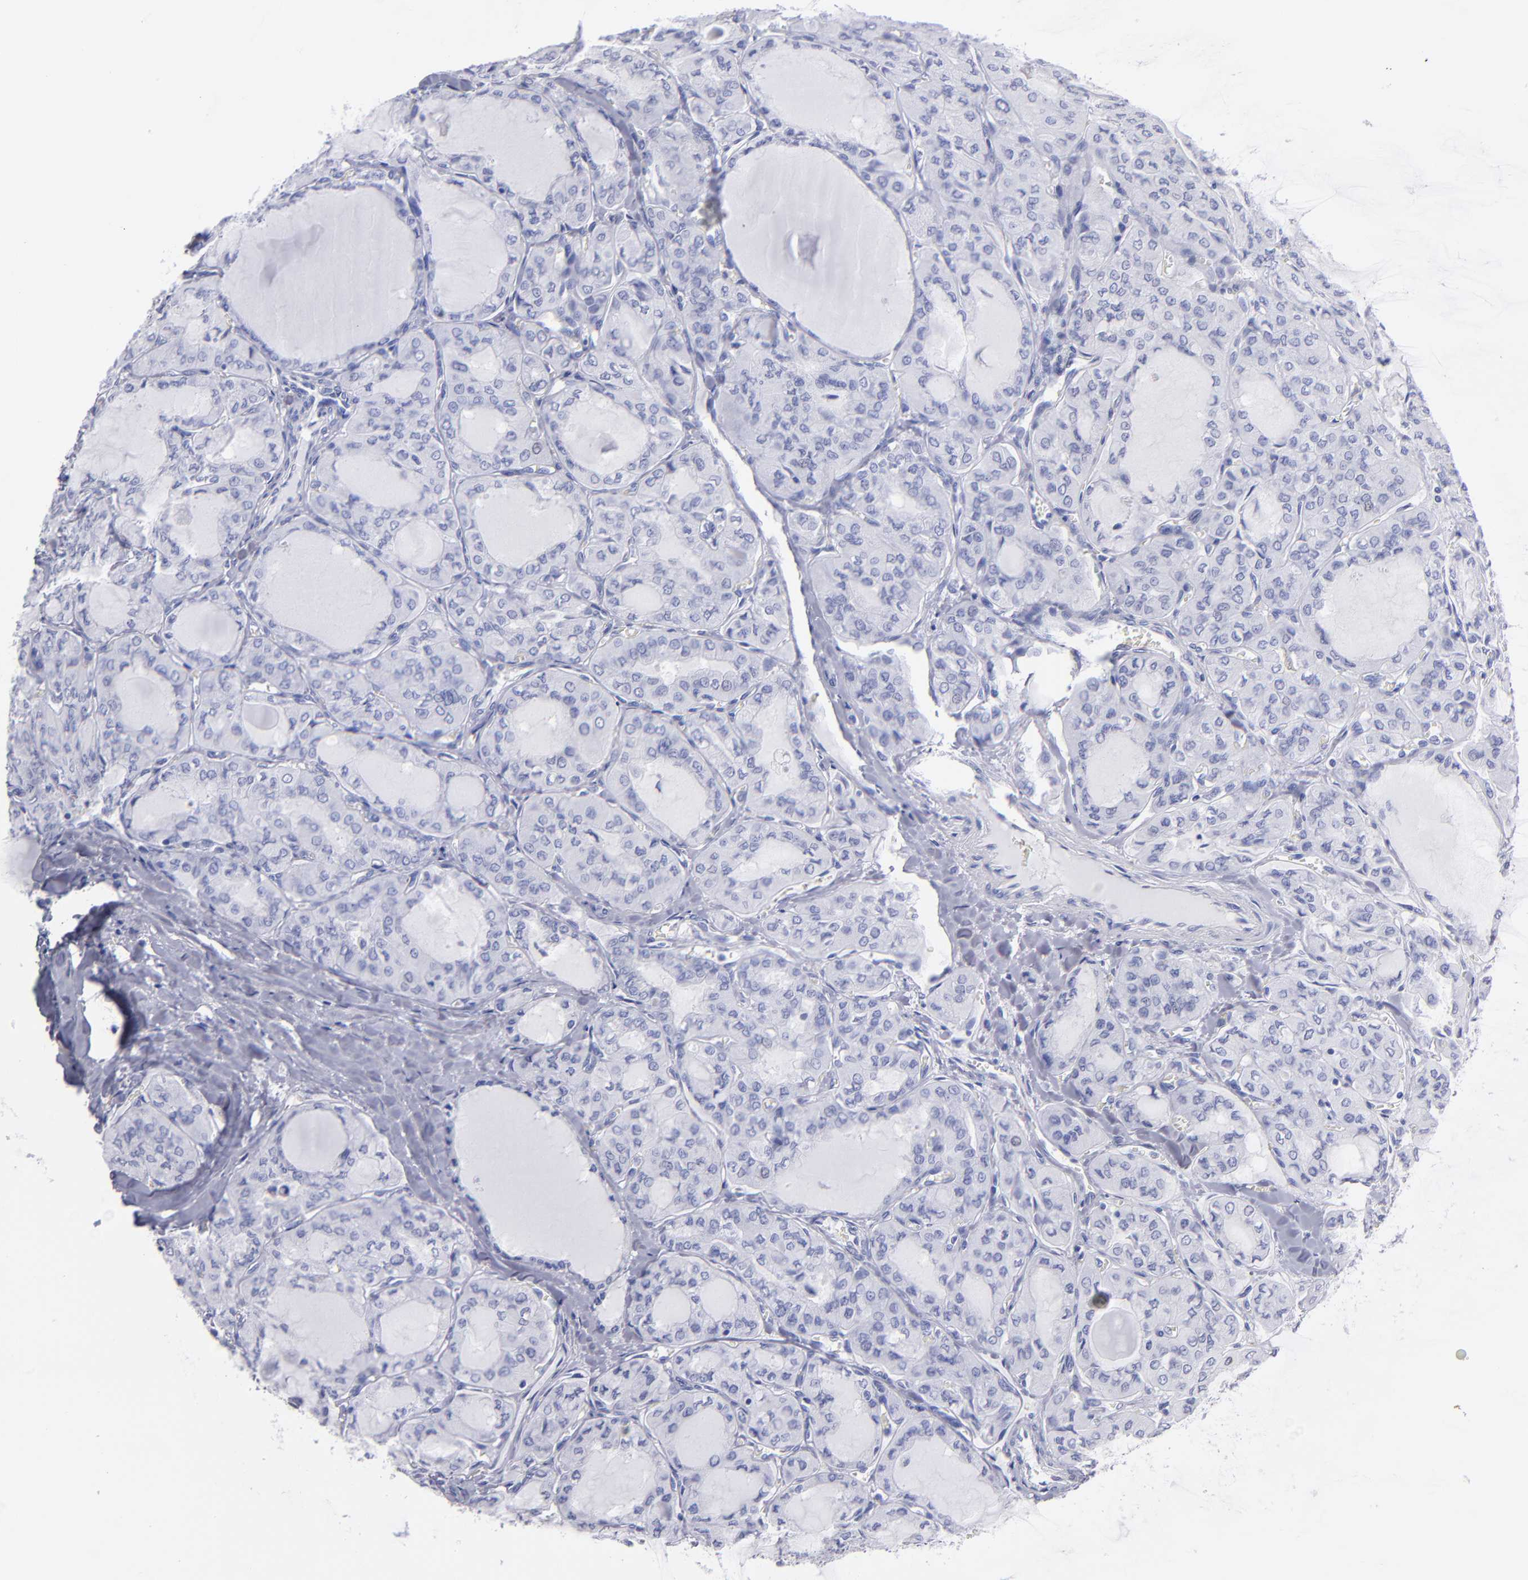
{"staining": {"intensity": "negative", "quantity": "none", "location": "none"}, "tissue": "thyroid cancer", "cell_type": "Tumor cells", "image_type": "cancer", "snomed": [{"axis": "morphology", "description": "Papillary adenocarcinoma, NOS"}, {"axis": "topography", "description": "Thyroid gland"}], "caption": "DAB immunohistochemical staining of human thyroid papillary adenocarcinoma shows no significant positivity in tumor cells.", "gene": "MB", "patient": {"sex": "male", "age": 20}}